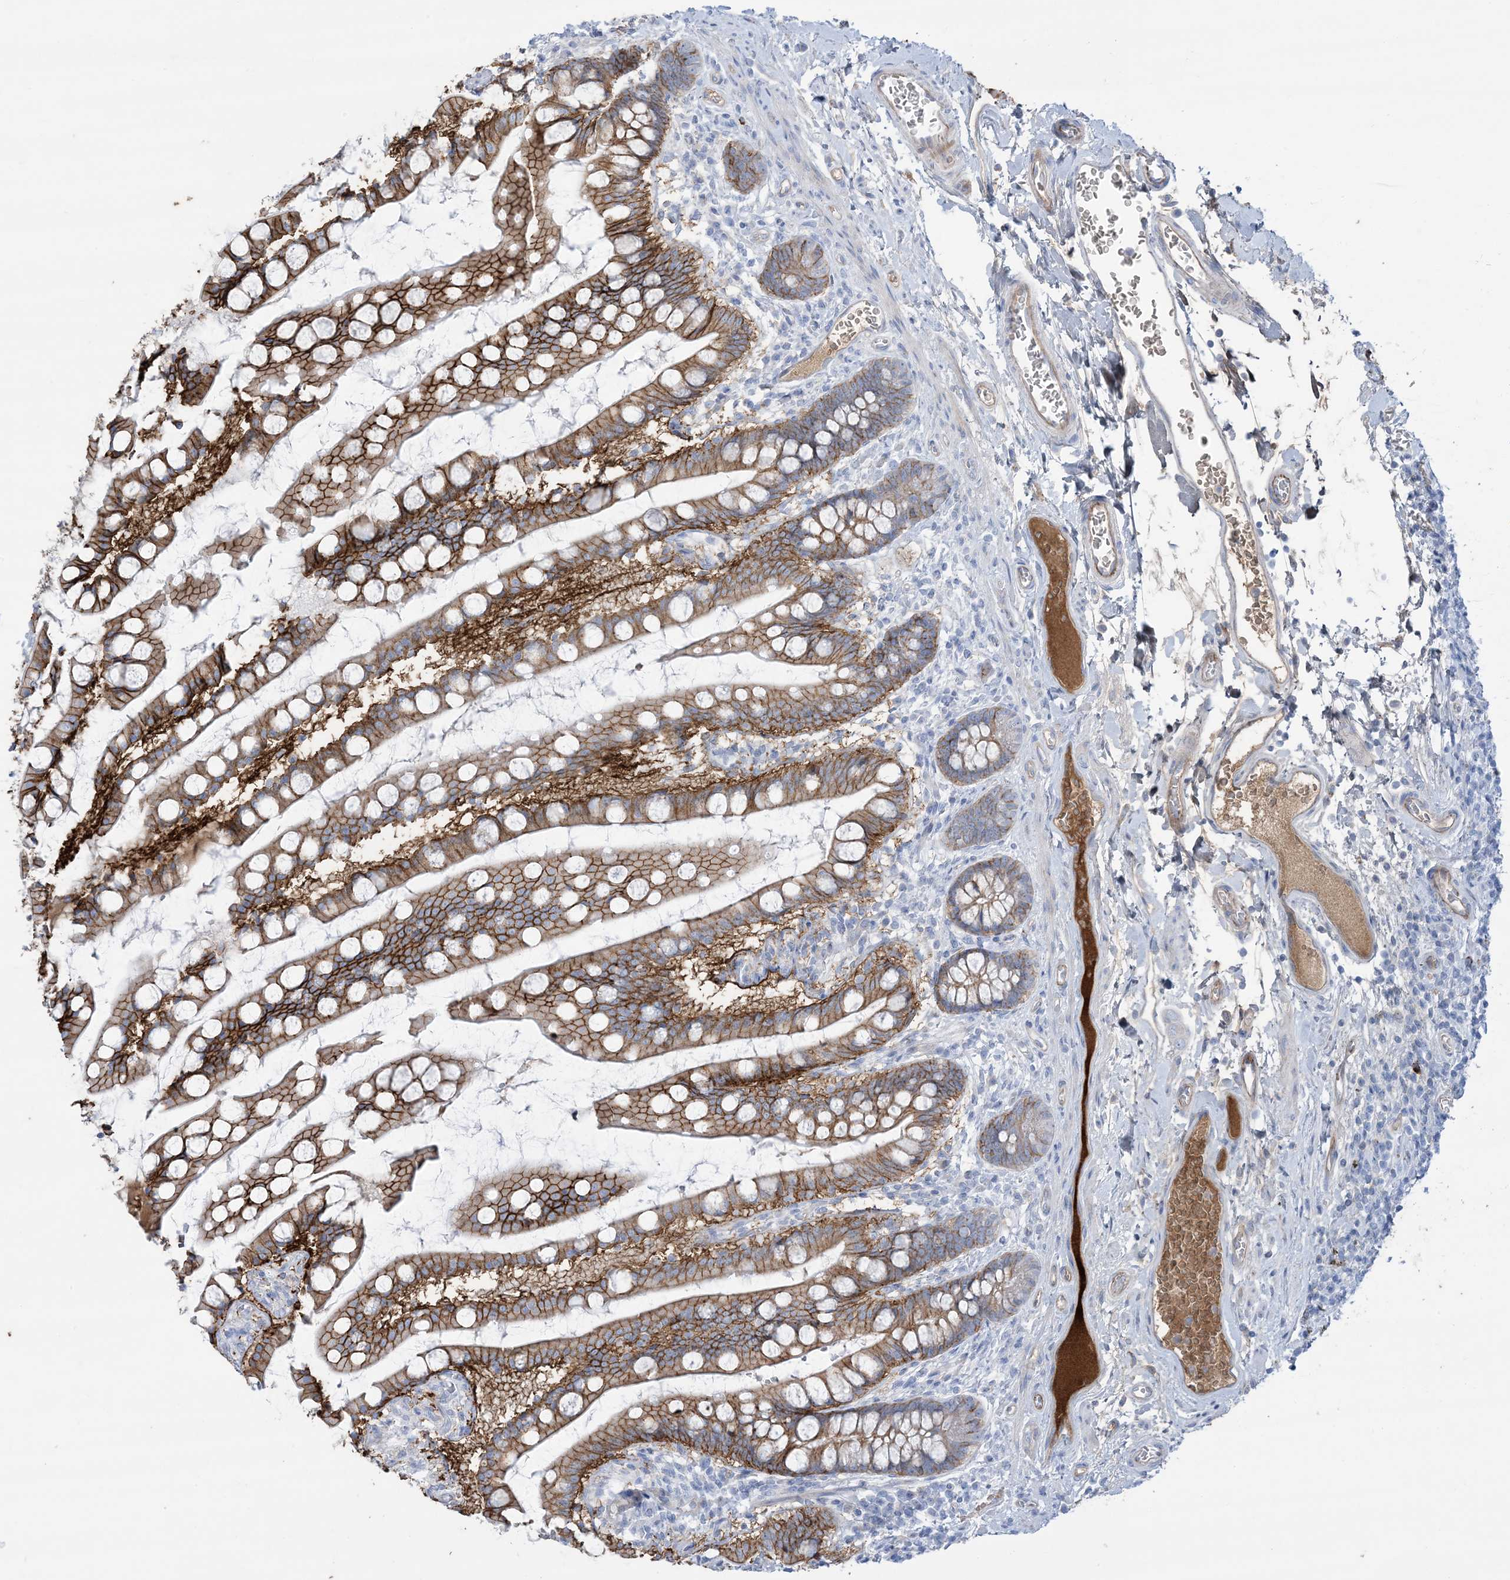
{"staining": {"intensity": "strong", "quantity": ">75%", "location": "cytoplasmic/membranous"}, "tissue": "small intestine", "cell_type": "Glandular cells", "image_type": "normal", "snomed": [{"axis": "morphology", "description": "Normal tissue, NOS"}, {"axis": "topography", "description": "Small intestine"}], "caption": "Human small intestine stained for a protein (brown) demonstrates strong cytoplasmic/membranous positive staining in approximately >75% of glandular cells.", "gene": "ATP11C", "patient": {"sex": "male", "age": 52}}